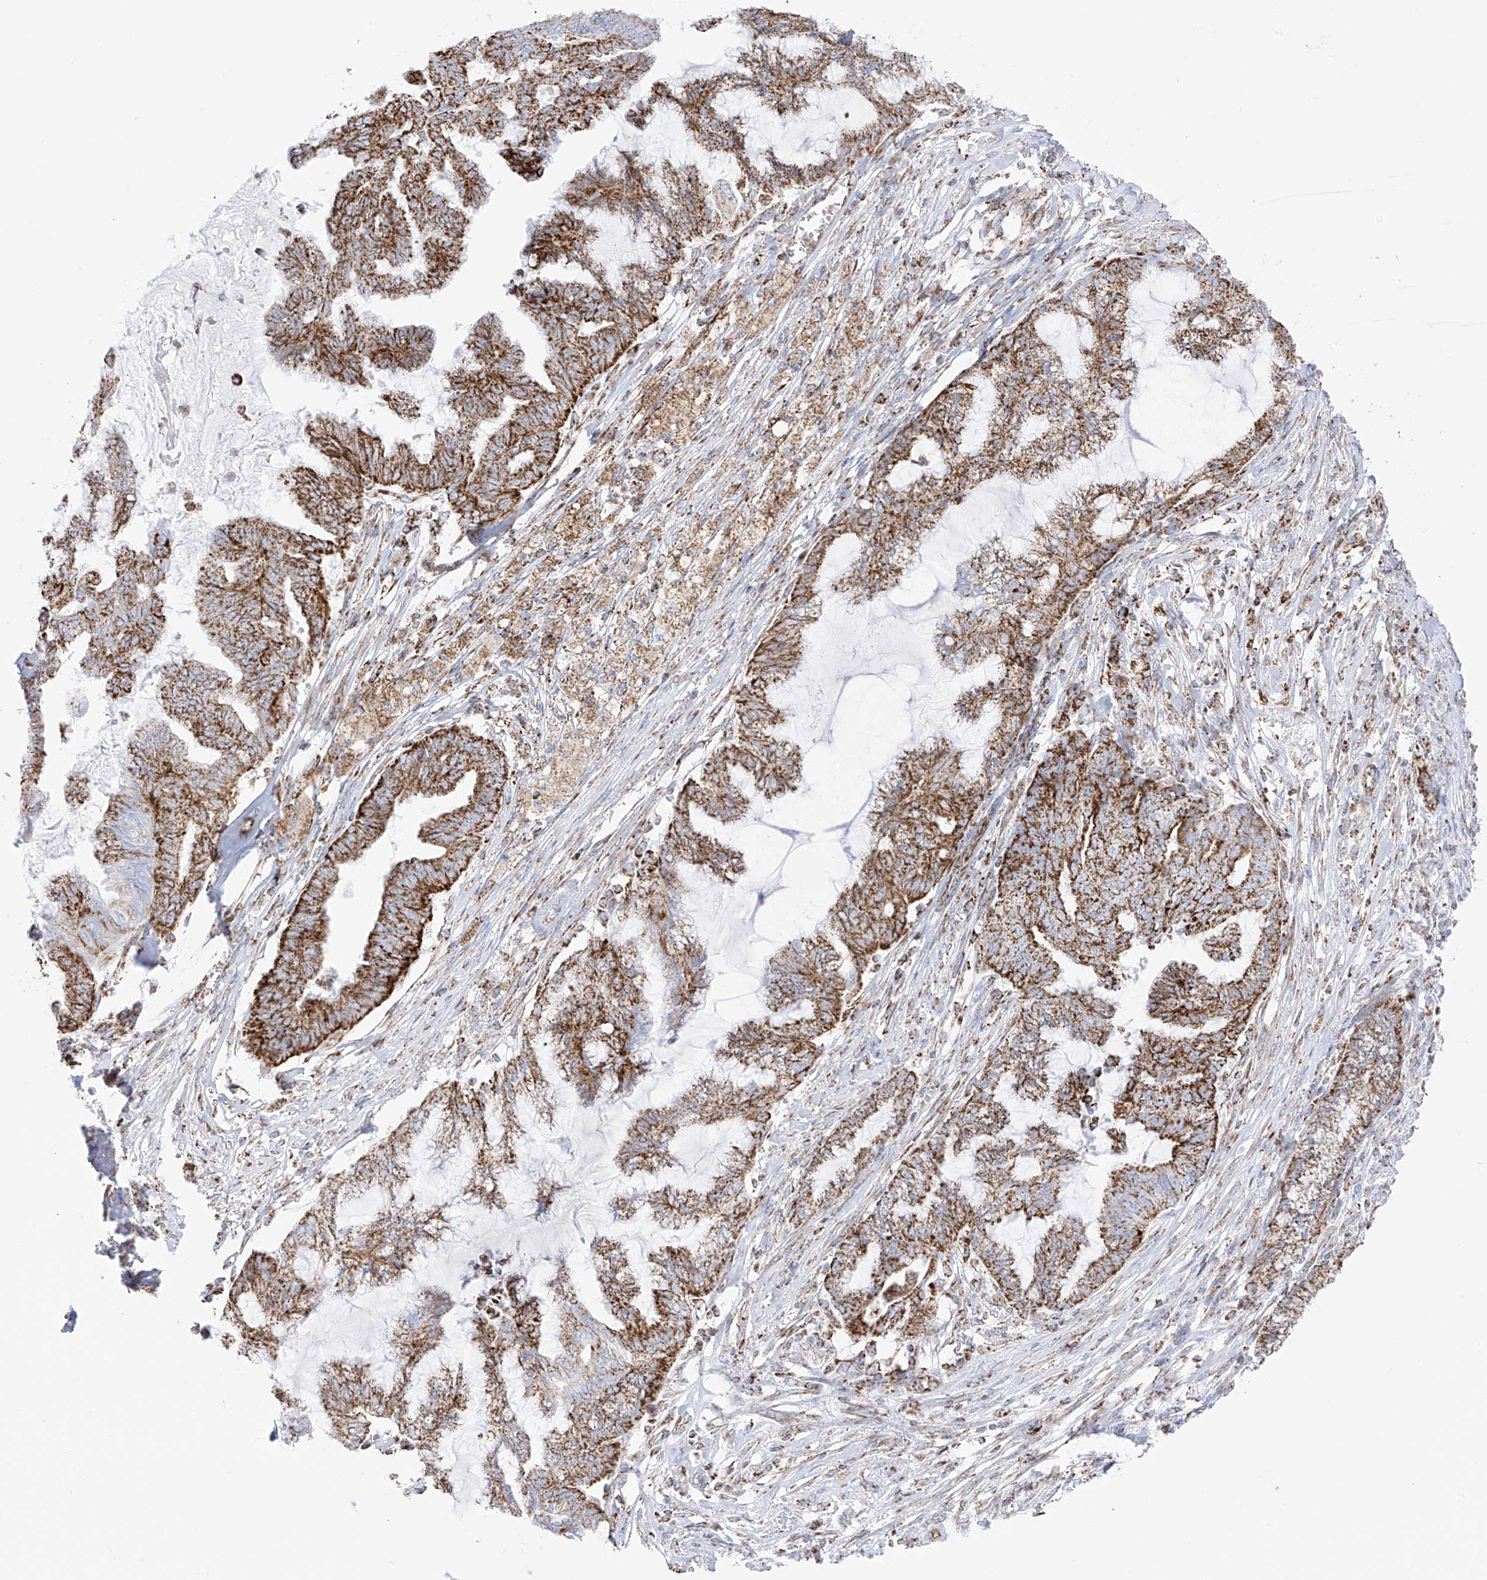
{"staining": {"intensity": "moderate", "quantity": ">75%", "location": "cytoplasmic/membranous"}, "tissue": "endometrial cancer", "cell_type": "Tumor cells", "image_type": "cancer", "snomed": [{"axis": "morphology", "description": "Adenocarcinoma, NOS"}, {"axis": "topography", "description": "Endometrium"}], "caption": "A micrograph showing moderate cytoplasmic/membranous expression in about >75% of tumor cells in adenocarcinoma (endometrial), as visualized by brown immunohistochemical staining.", "gene": "XKR3", "patient": {"sex": "female", "age": 86}}